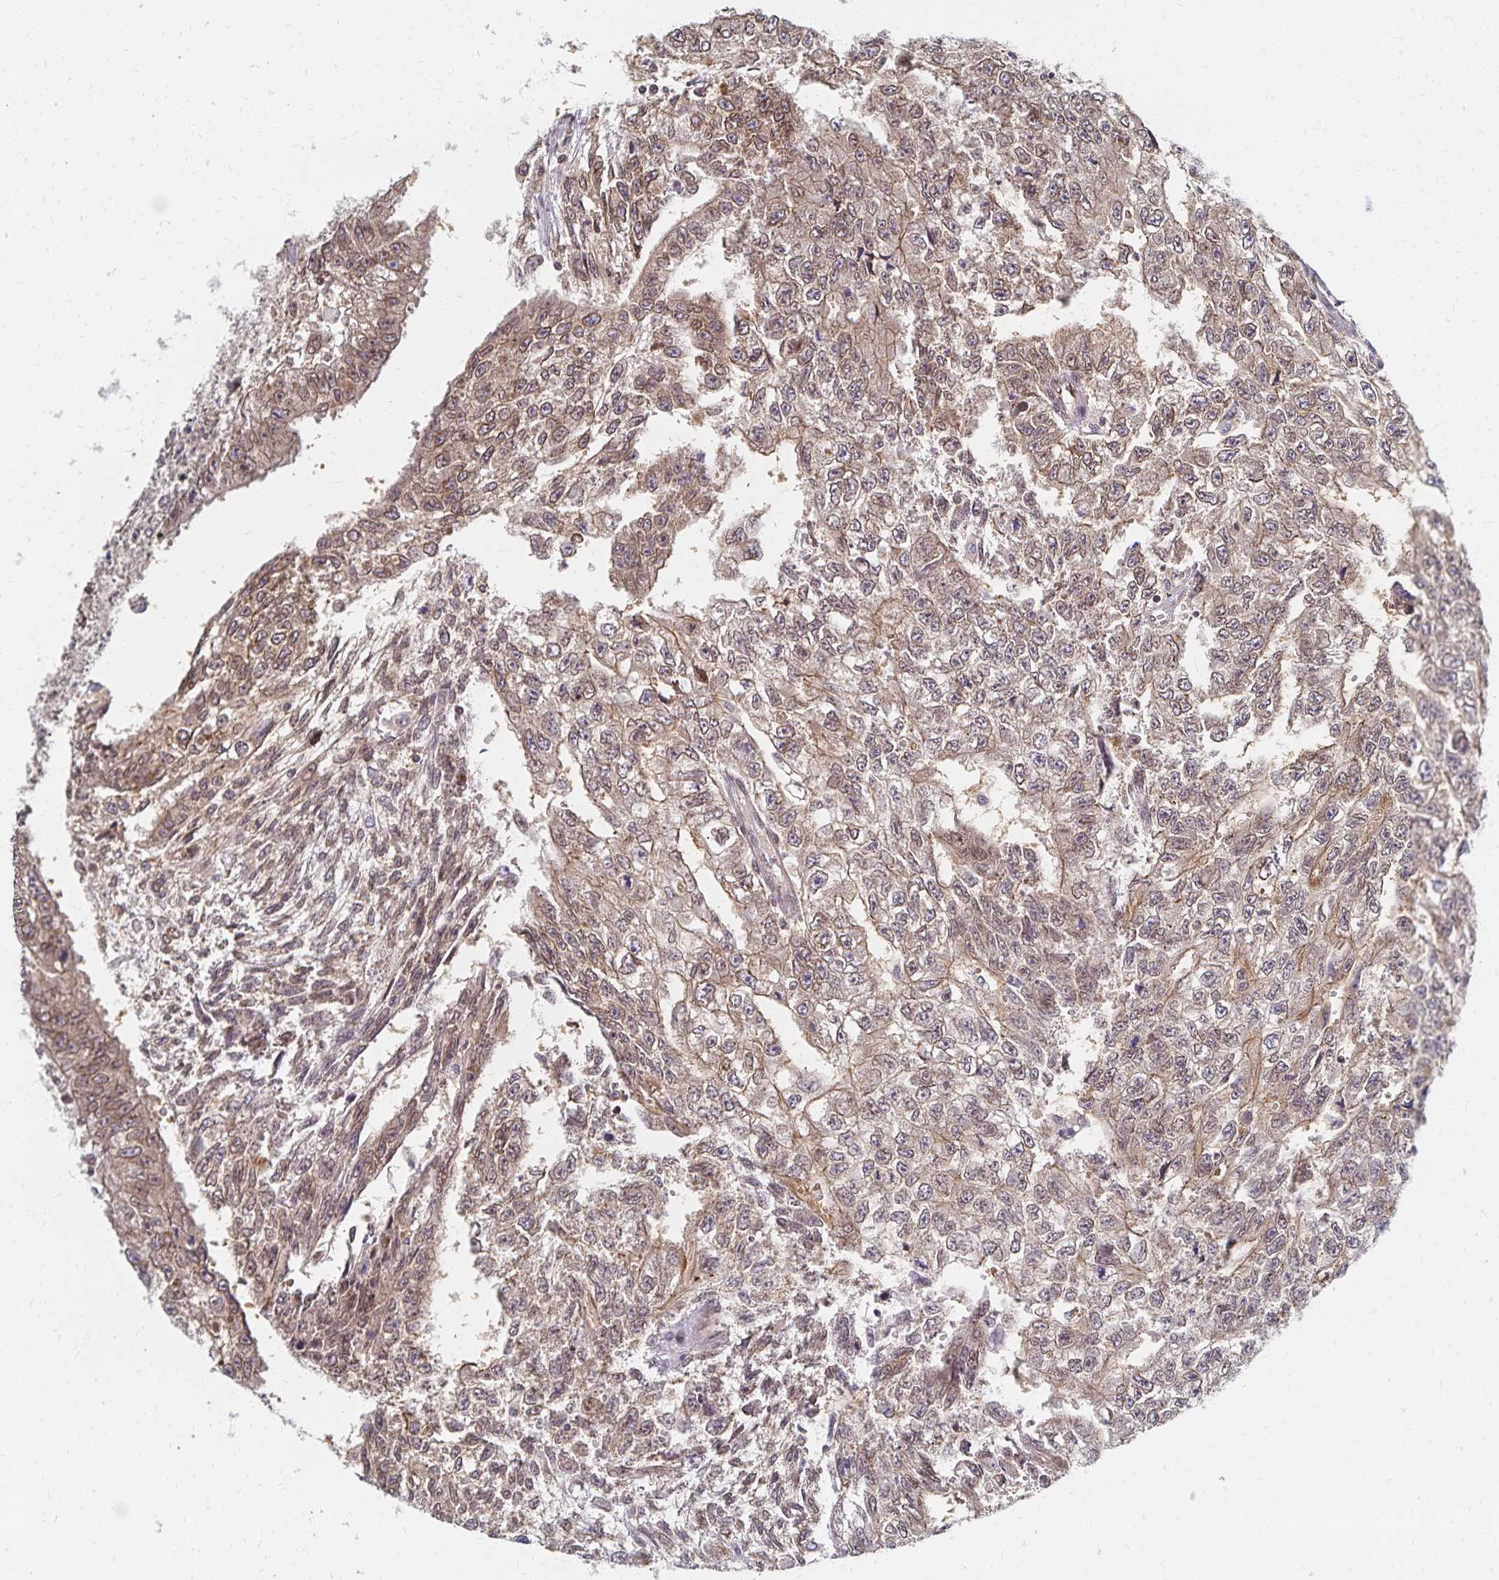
{"staining": {"intensity": "weak", "quantity": "25%-75%", "location": "cytoplasmic/membranous,nuclear"}, "tissue": "testis cancer", "cell_type": "Tumor cells", "image_type": "cancer", "snomed": [{"axis": "morphology", "description": "Carcinoma, Embryonal, NOS"}, {"axis": "morphology", "description": "Teratoma, malignant, NOS"}, {"axis": "topography", "description": "Testis"}], "caption": "IHC staining of testis cancer, which reveals low levels of weak cytoplasmic/membranous and nuclear staining in approximately 25%-75% of tumor cells indicating weak cytoplasmic/membranous and nuclear protein expression. The staining was performed using DAB (brown) for protein detection and nuclei were counterstained in hematoxylin (blue).", "gene": "RAB9B", "patient": {"sex": "male", "age": 24}}